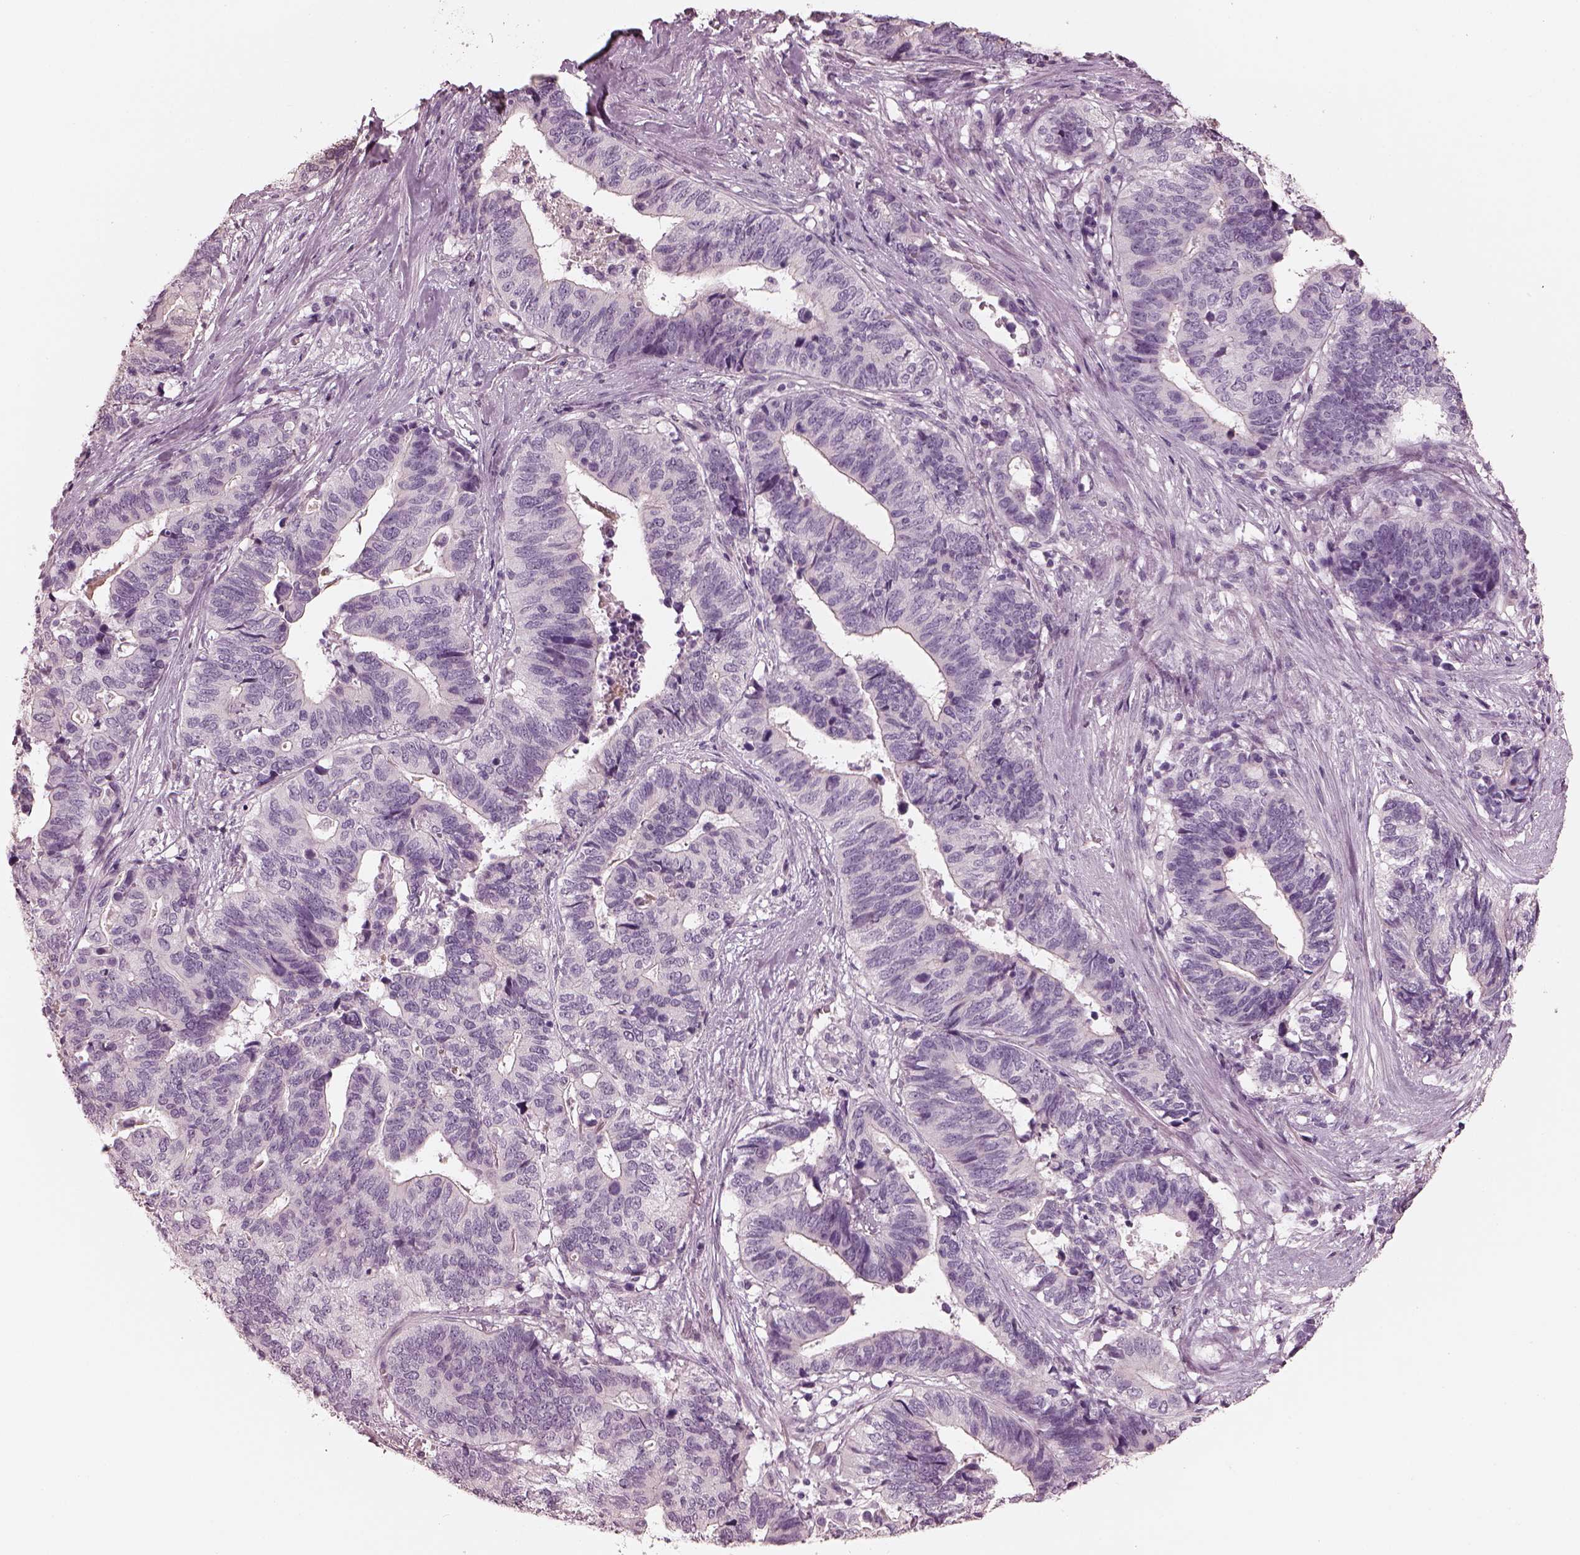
{"staining": {"intensity": "negative", "quantity": "none", "location": "none"}, "tissue": "stomach cancer", "cell_type": "Tumor cells", "image_type": "cancer", "snomed": [{"axis": "morphology", "description": "Adenocarcinoma, NOS"}, {"axis": "topography", "description": "Stomach, upper"}], "caption": "Immunohistochemistry (IHC) histopathology image of neoplastic tissue: human stomach adenocarcinoma stained with DAB (3,3'-diaminobenzidine) shows no significant protein positivity in tumor cells. Nuclei are stained in blue.", "gene": "OPTC", "patient": {"sex": "female", "age": 67}}